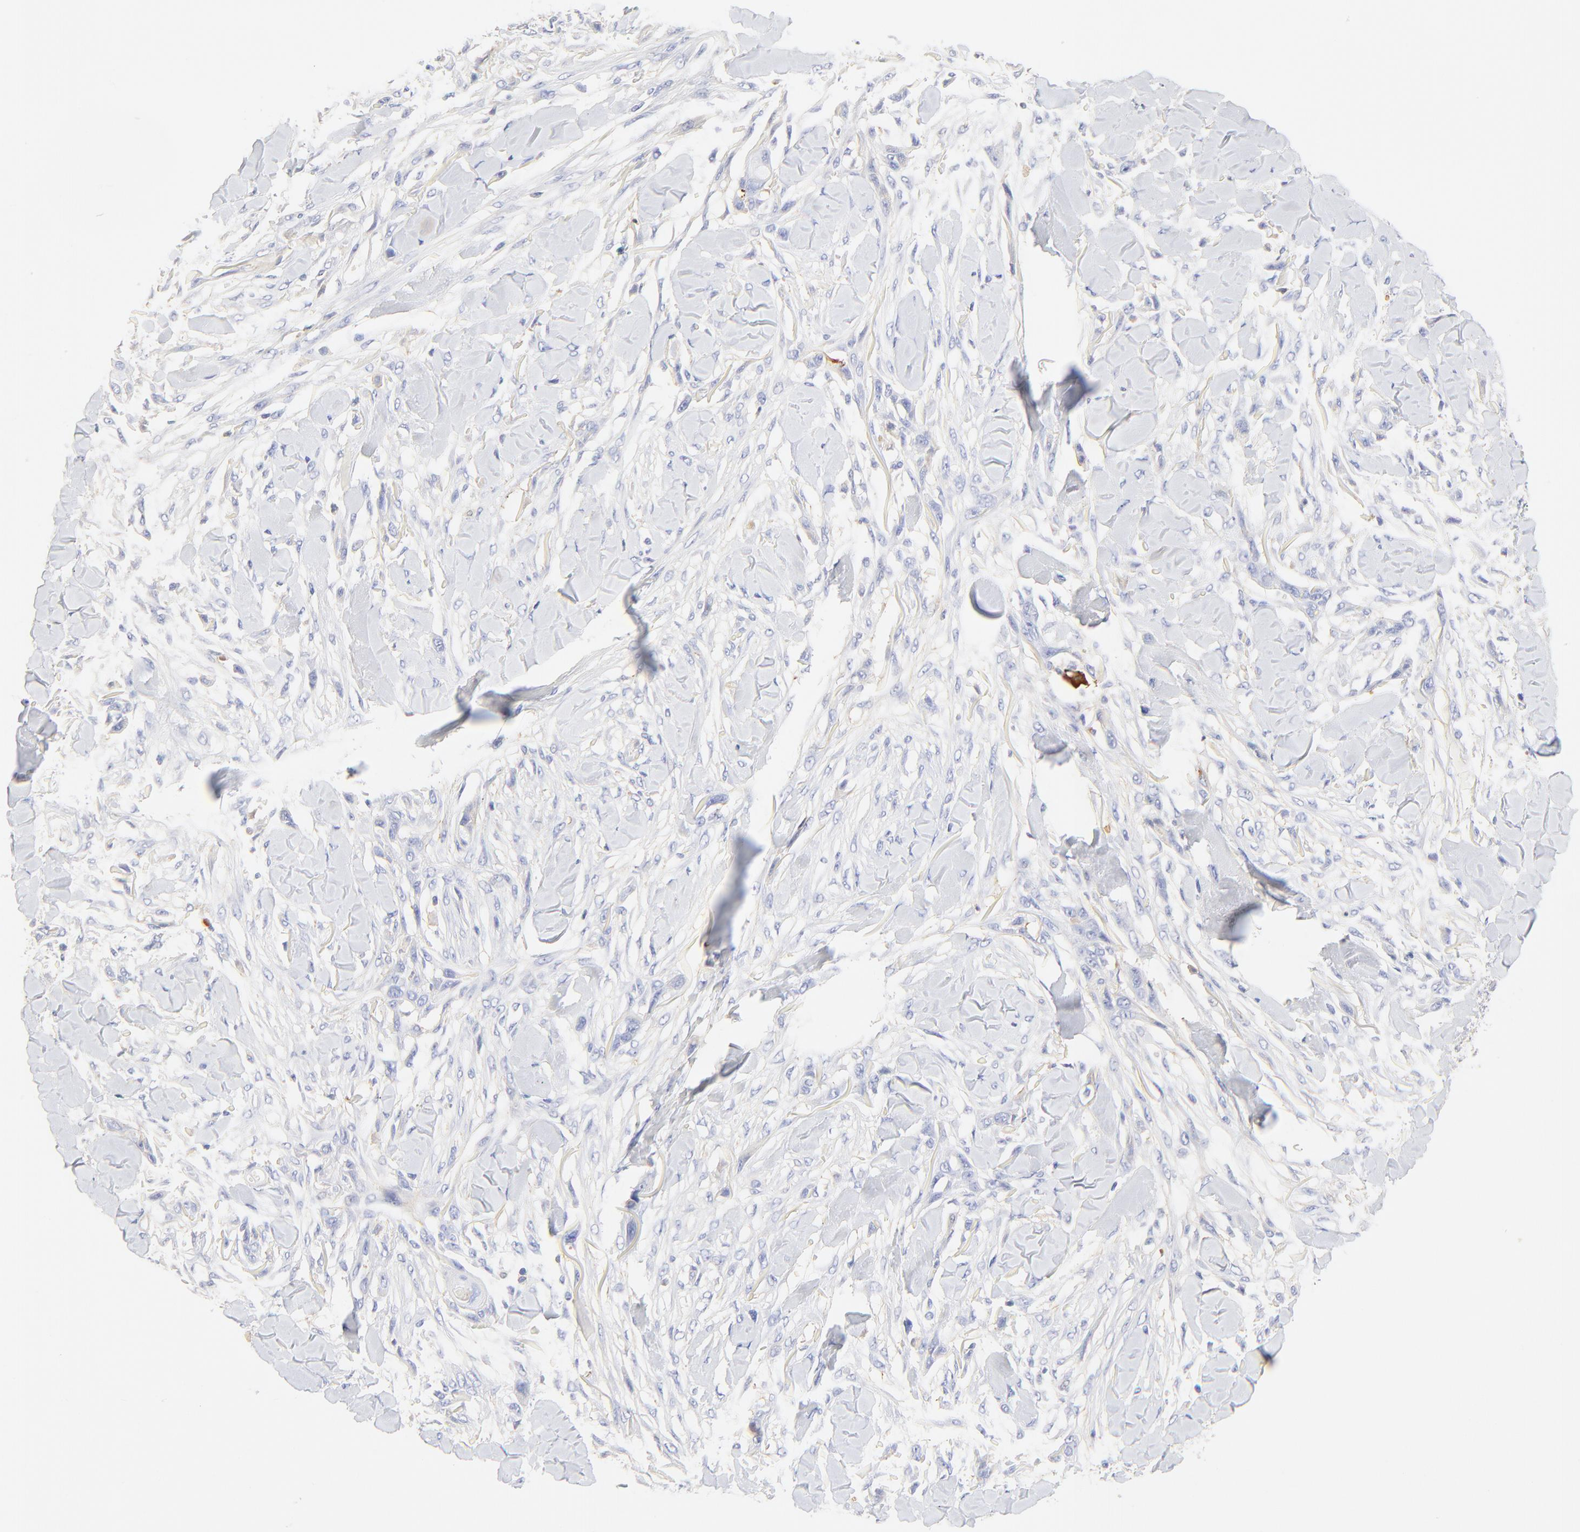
{"staining": {"intensity": "negative", "quantity": "none", "location": "none"}, "tissue": "skin cancer", "cell_type": "Tumor cells", "image_type": "cancer", "snomed": [{"axis": "morphology", "description": "Squamous cell carcinoma, NOS"}, {"axis": "topography", "description": "Skin"}], "caption": "Skin cancer (squamous cell carcinoma) stained for a protein using IHC exhibits no staining tumor cells.", "gene": "MDGA2", "patient": {"sex": "female", "age": 59}}